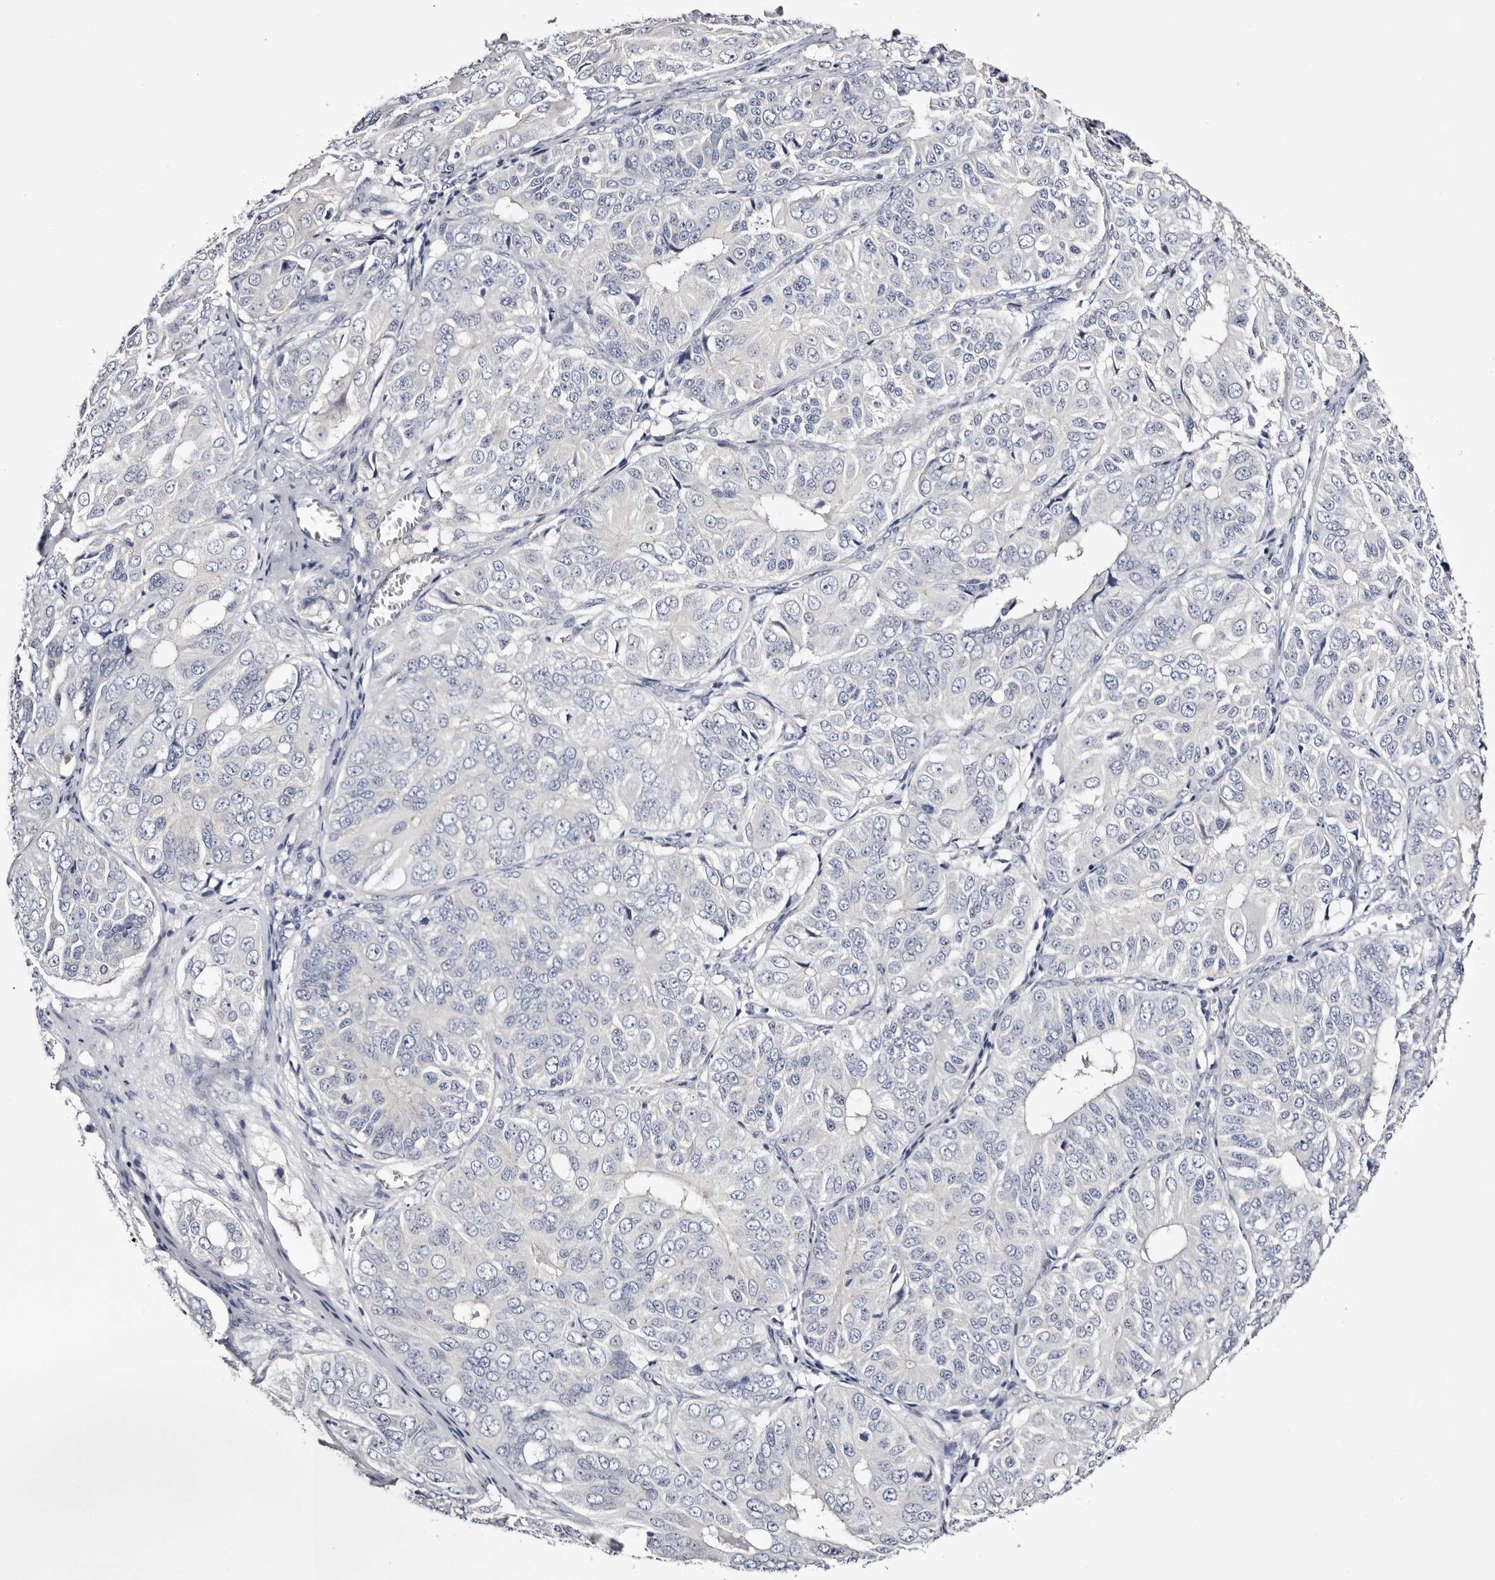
{"staining": {"intensity": "negative", "quantity": "none", "location": "none"}, "tissue": "ovarian cancer", "cell_type": "Tumor cells", "image_type": "cancer", "snomed": [{"axis": "morphology", "description": "Carcinoma, endometroid"}, {"axis": "topography", "description": "Ovary"}], "caption": "Human ovarian cancer (endometroid carcinoma) stained for a protein using IHC displays no staining in tumor cells.", "gene": "ROM1", "patient": {"sex": "female", "age": 51}}